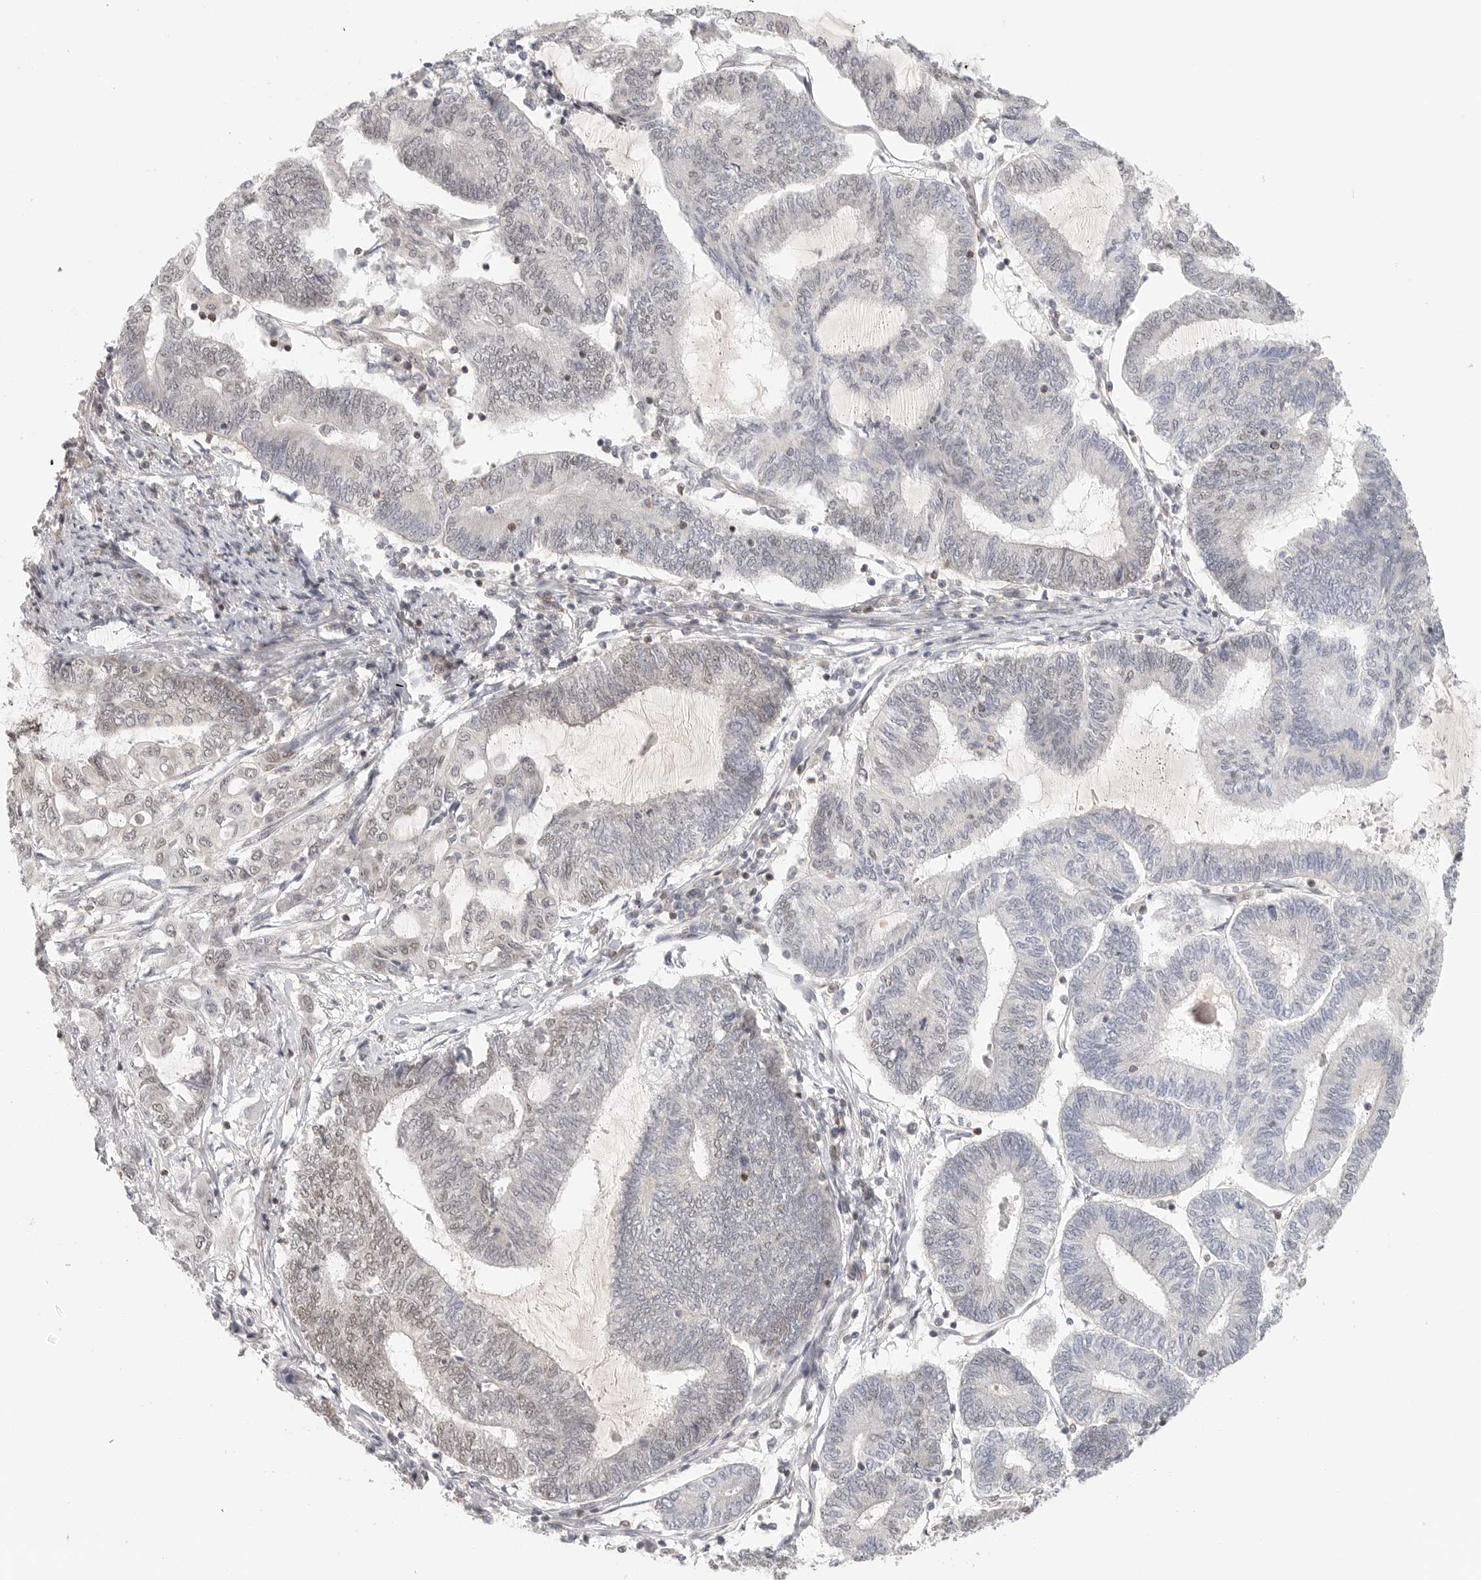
{"staining": {"intensity": "weak", "quantity": "<25%", "location": "nuclear"}, "tissue": "endometrial cancer", "cell_type": "Tumor cells", "image_type": "cancer", "snomed": [{"axis": "morphology", "description": "Adenocarcinoma, NOS"}, {"axis": "topography", "description": "Uterus"}, {"axis": "topography", "description": "Endometrium"}], "caption": "Endometrial cancer was stained to show a protein in brown. There is no significant positivity in tumor cells. (Brightfield microscopy of DAB (3,3'-diaminobenzidine) immunohistochemistry at high magnification).", "gene": "HDAC6", "patient": {"sex": "female", "age": 70}}